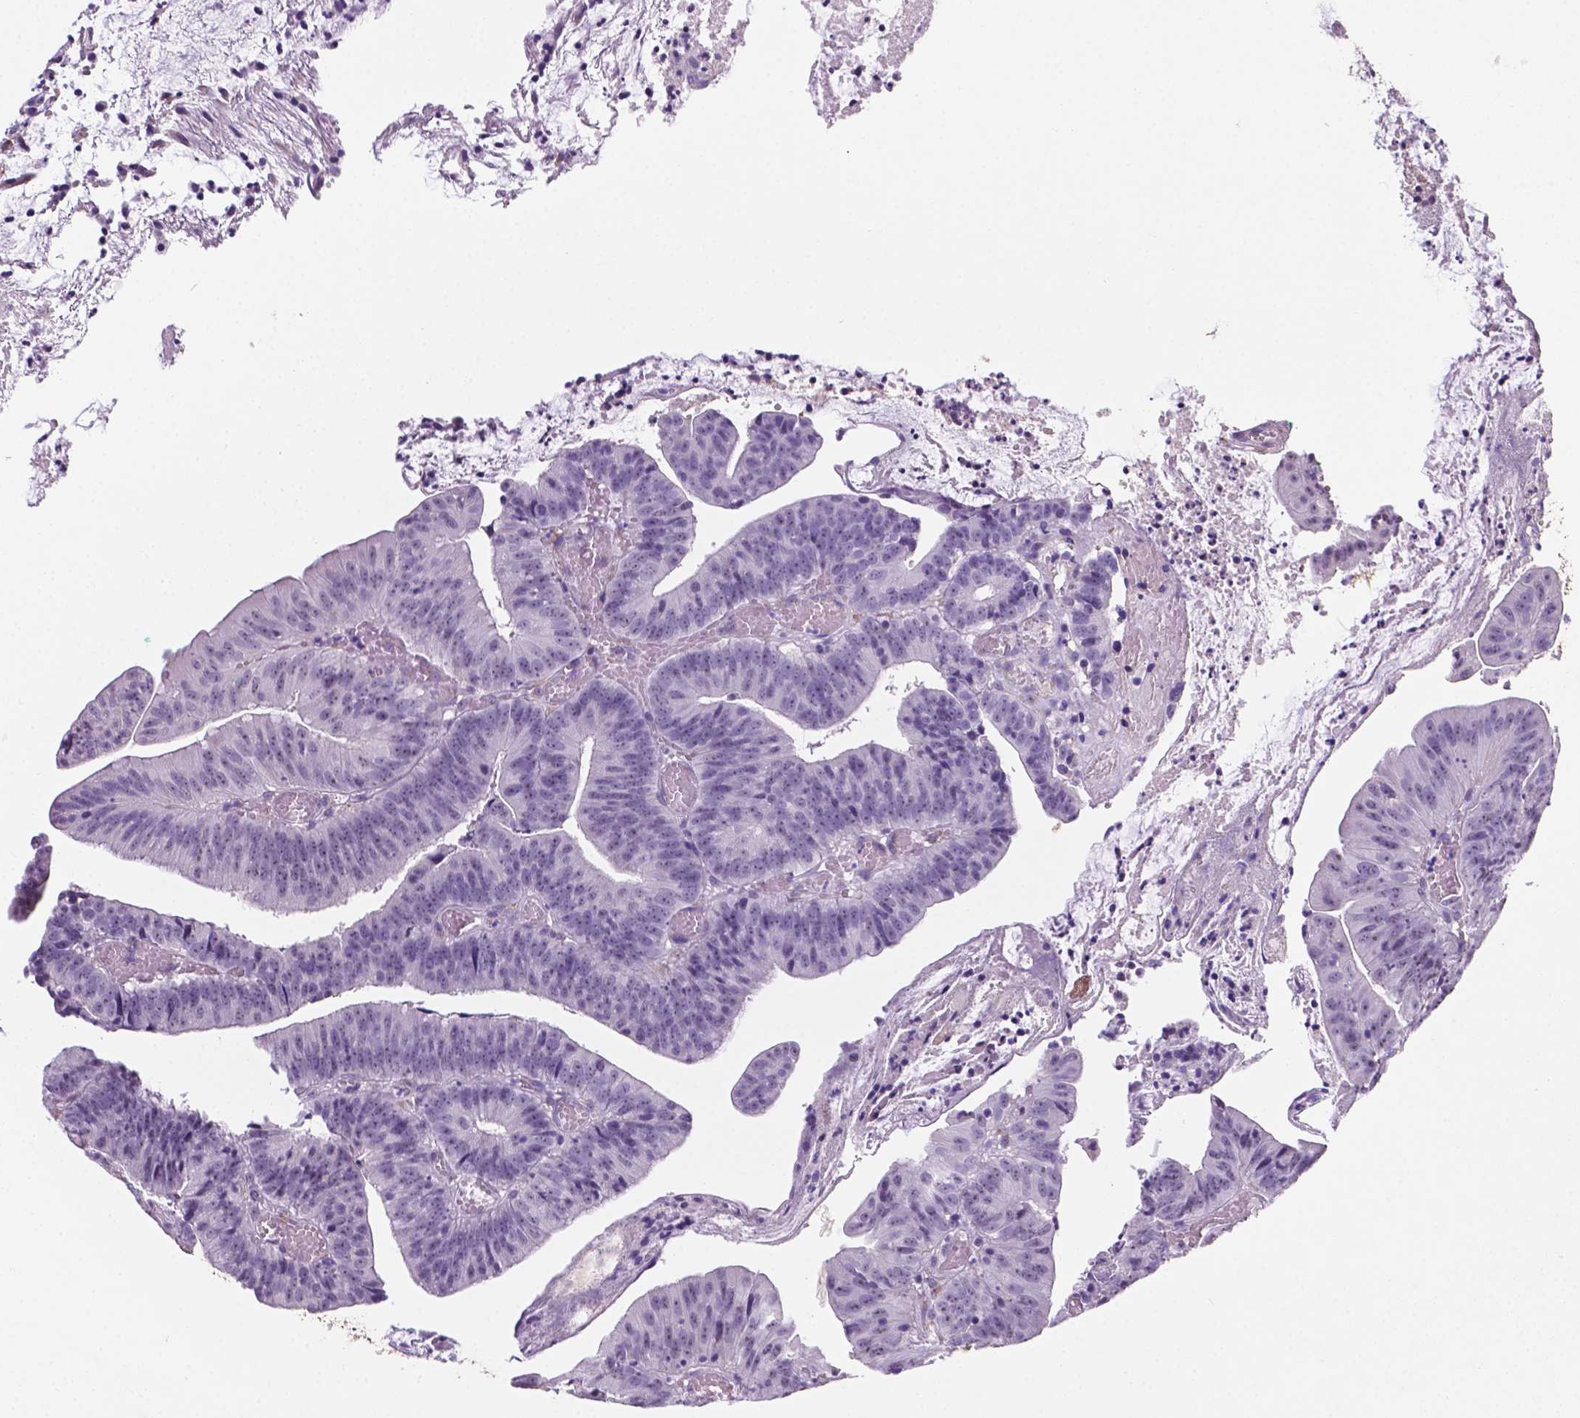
{"staining": {"intensity": "negative", "quantity": "none", "location": "none"}, "tissue": "colorectal cancer", "cell_type": "Tumor cells", "image_type": "cancer", "snomed": [{"axis": "morphology", "description": "Adenocarcinoma, NOS"}, {"axis": "topography", "description": "Colon"}], "caption": "DAB (3,3'-diaminobenzidine) immunohistochemical staining of human colorectal adenocarcinoma exhibits no significant expression in tumor cells.", "gene": "C18orf21", "patient": {"sex": "female", "age": 78}}